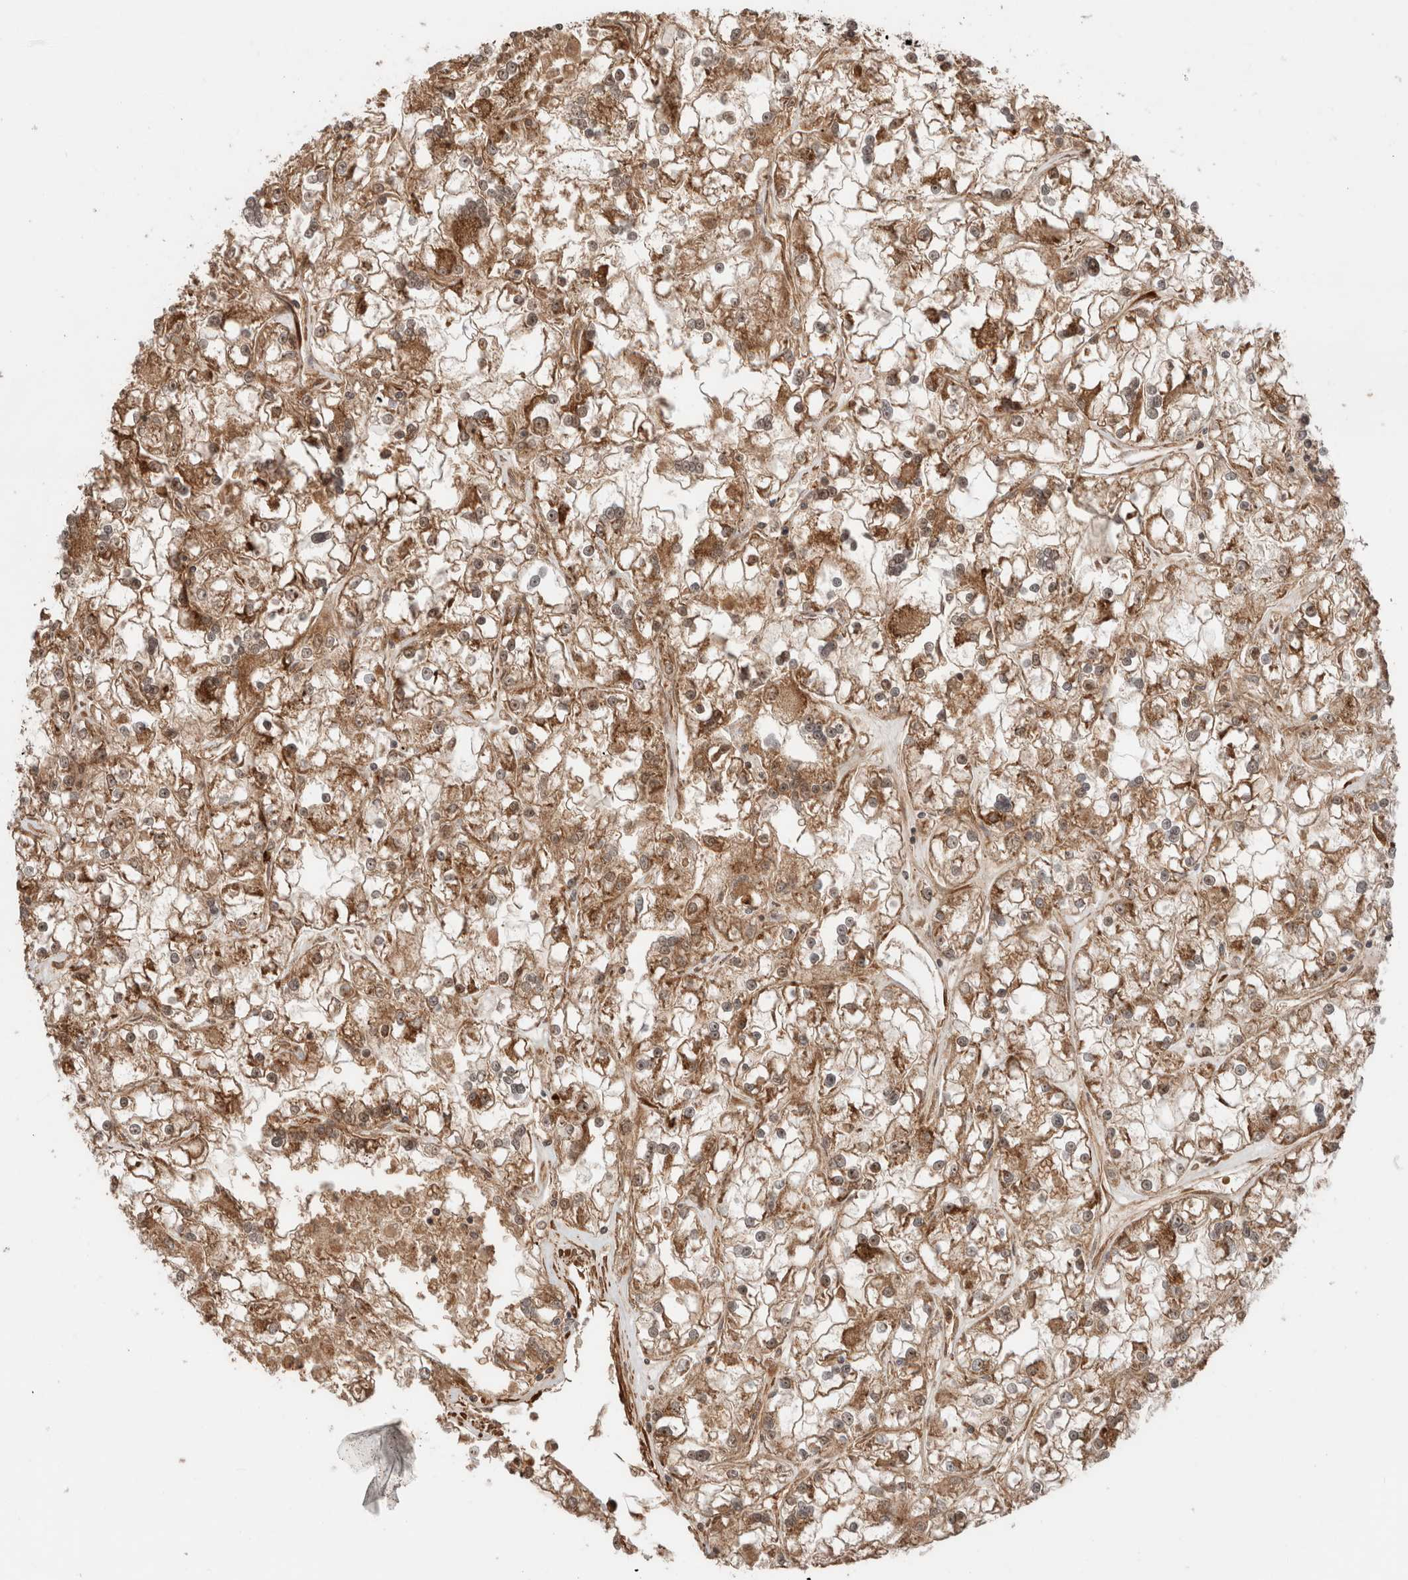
{"staining": {"intensity": "moderate", "quantity": ">75%", "location": "cytoplasmic/membranous"}, "tissue": "renal cancer", "cell_type": "Tumor cells", "image_type": "cancer", "snomed": [{"axis": "morphology", "description": "Adenocarcinoma, NOS"}, {"axis": "topography", "description": "Kidney"}], "caption": "A histopathology image showing moderate cytoplasmic/membranous staining in about >75% of tumor cells in adenocarcinoma (renal), as visualized by brown immunohistochemical staining.", "gene": "ZNF649", "patient": {"sex": "female", "age": 52}}